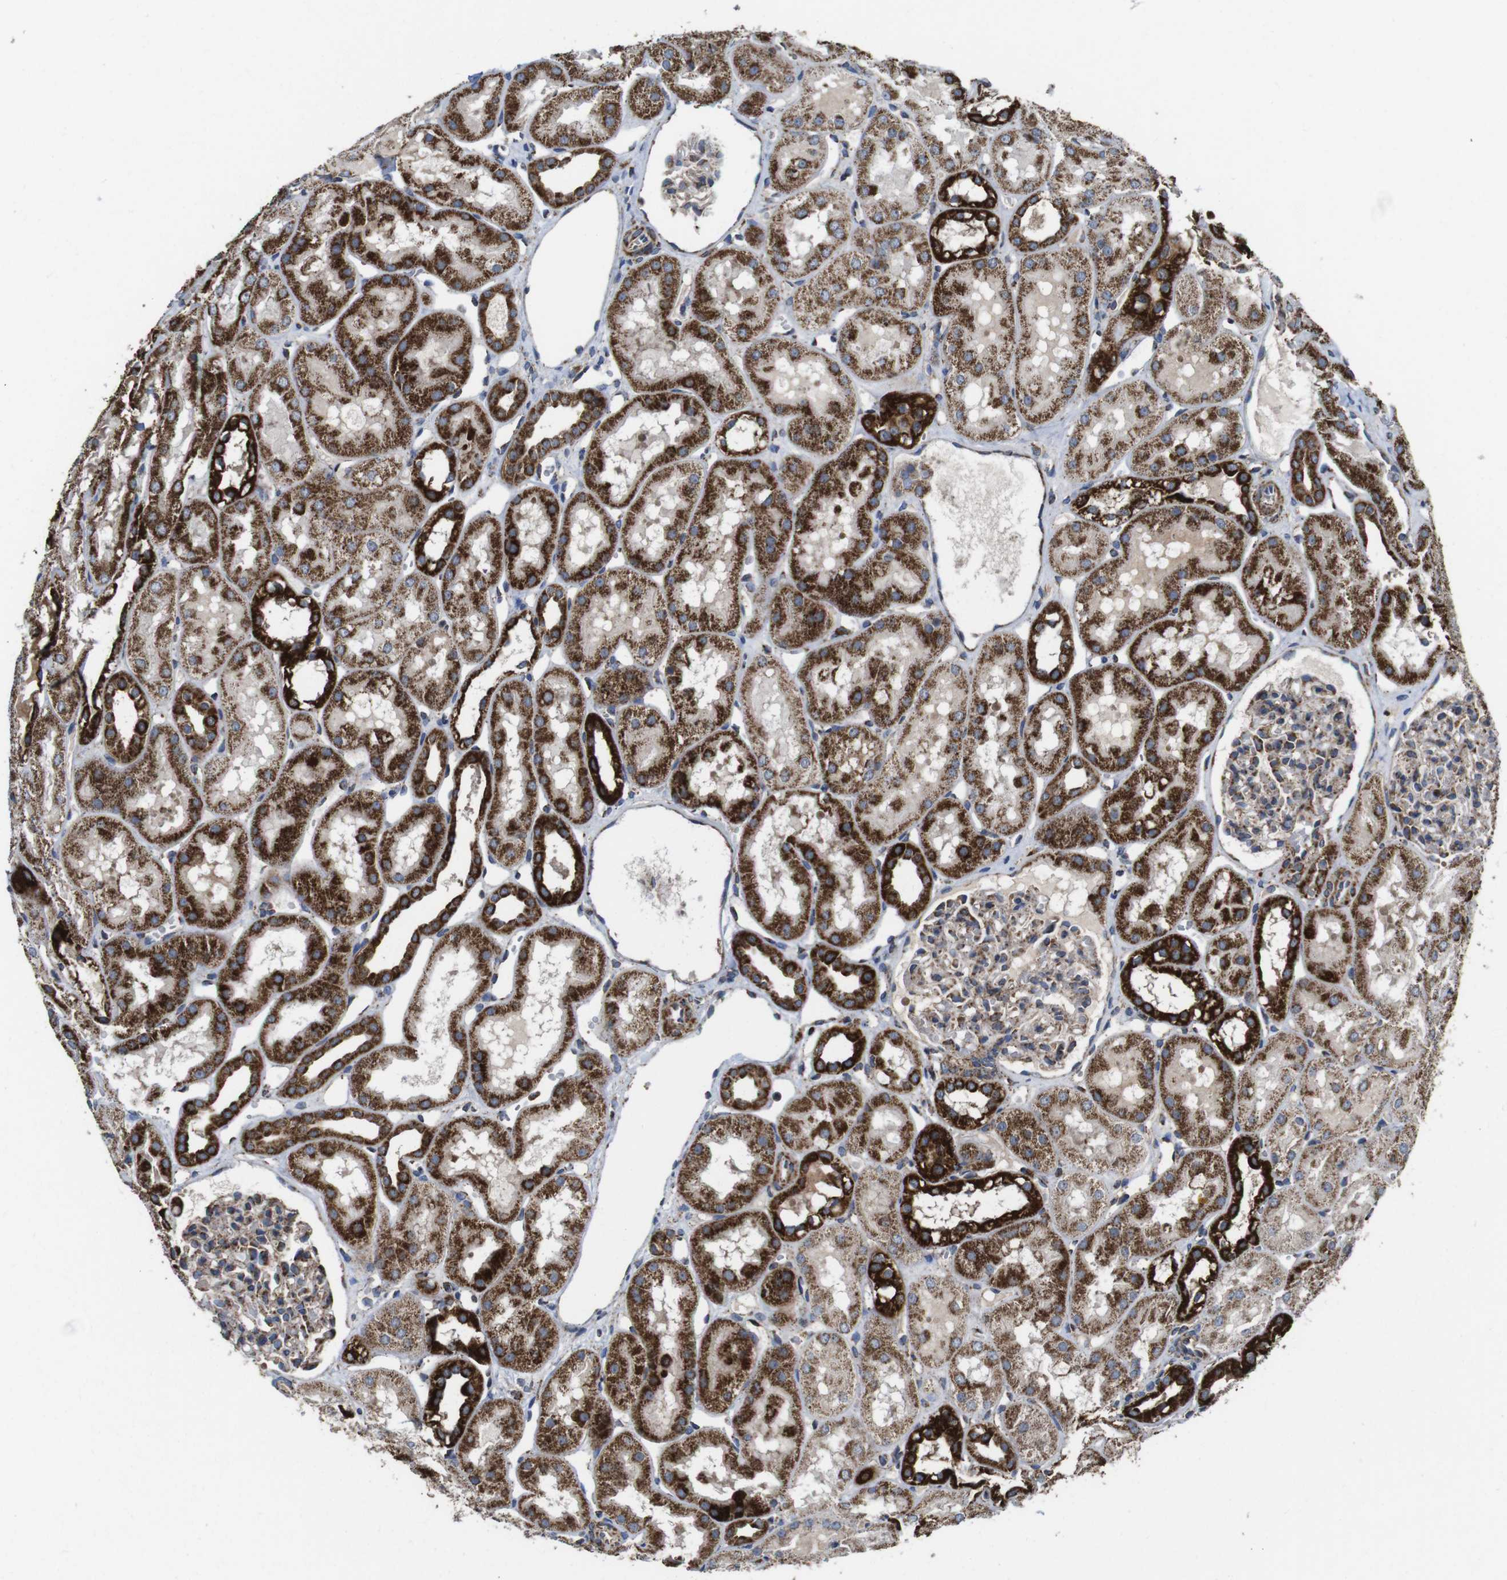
{"staining": {"intensity": "weak", "quantity": "25%-75%", "location": "cytoplasmic/membranous"}, "tissue": "kidney", "cell_type": "Cells in glomeruli", "image_type": "normal", "snomed": [{"axis": "morphology", "description": "Normal tissue, NOS"}, {"axis": "topography", "description": "Kidney"}, {"axis": "topography", "description": "Urinary bladder"}], "caption": "Immunohistochemistry staining of unremarkable kidney, which displays low levels of weak cytoplasmic/membranous positivity in about 25%-75% of cells in glomeruli indicating weak cytoplasmic/membranous protein expression. The staining was performed using DAB (3,3'-diaminobenzidine) (brown) for protein detection and nuclei were counterstained in hematoxylin (blue).", "gene": "HK1", "patient": {"sex": "male", "age": 16}}